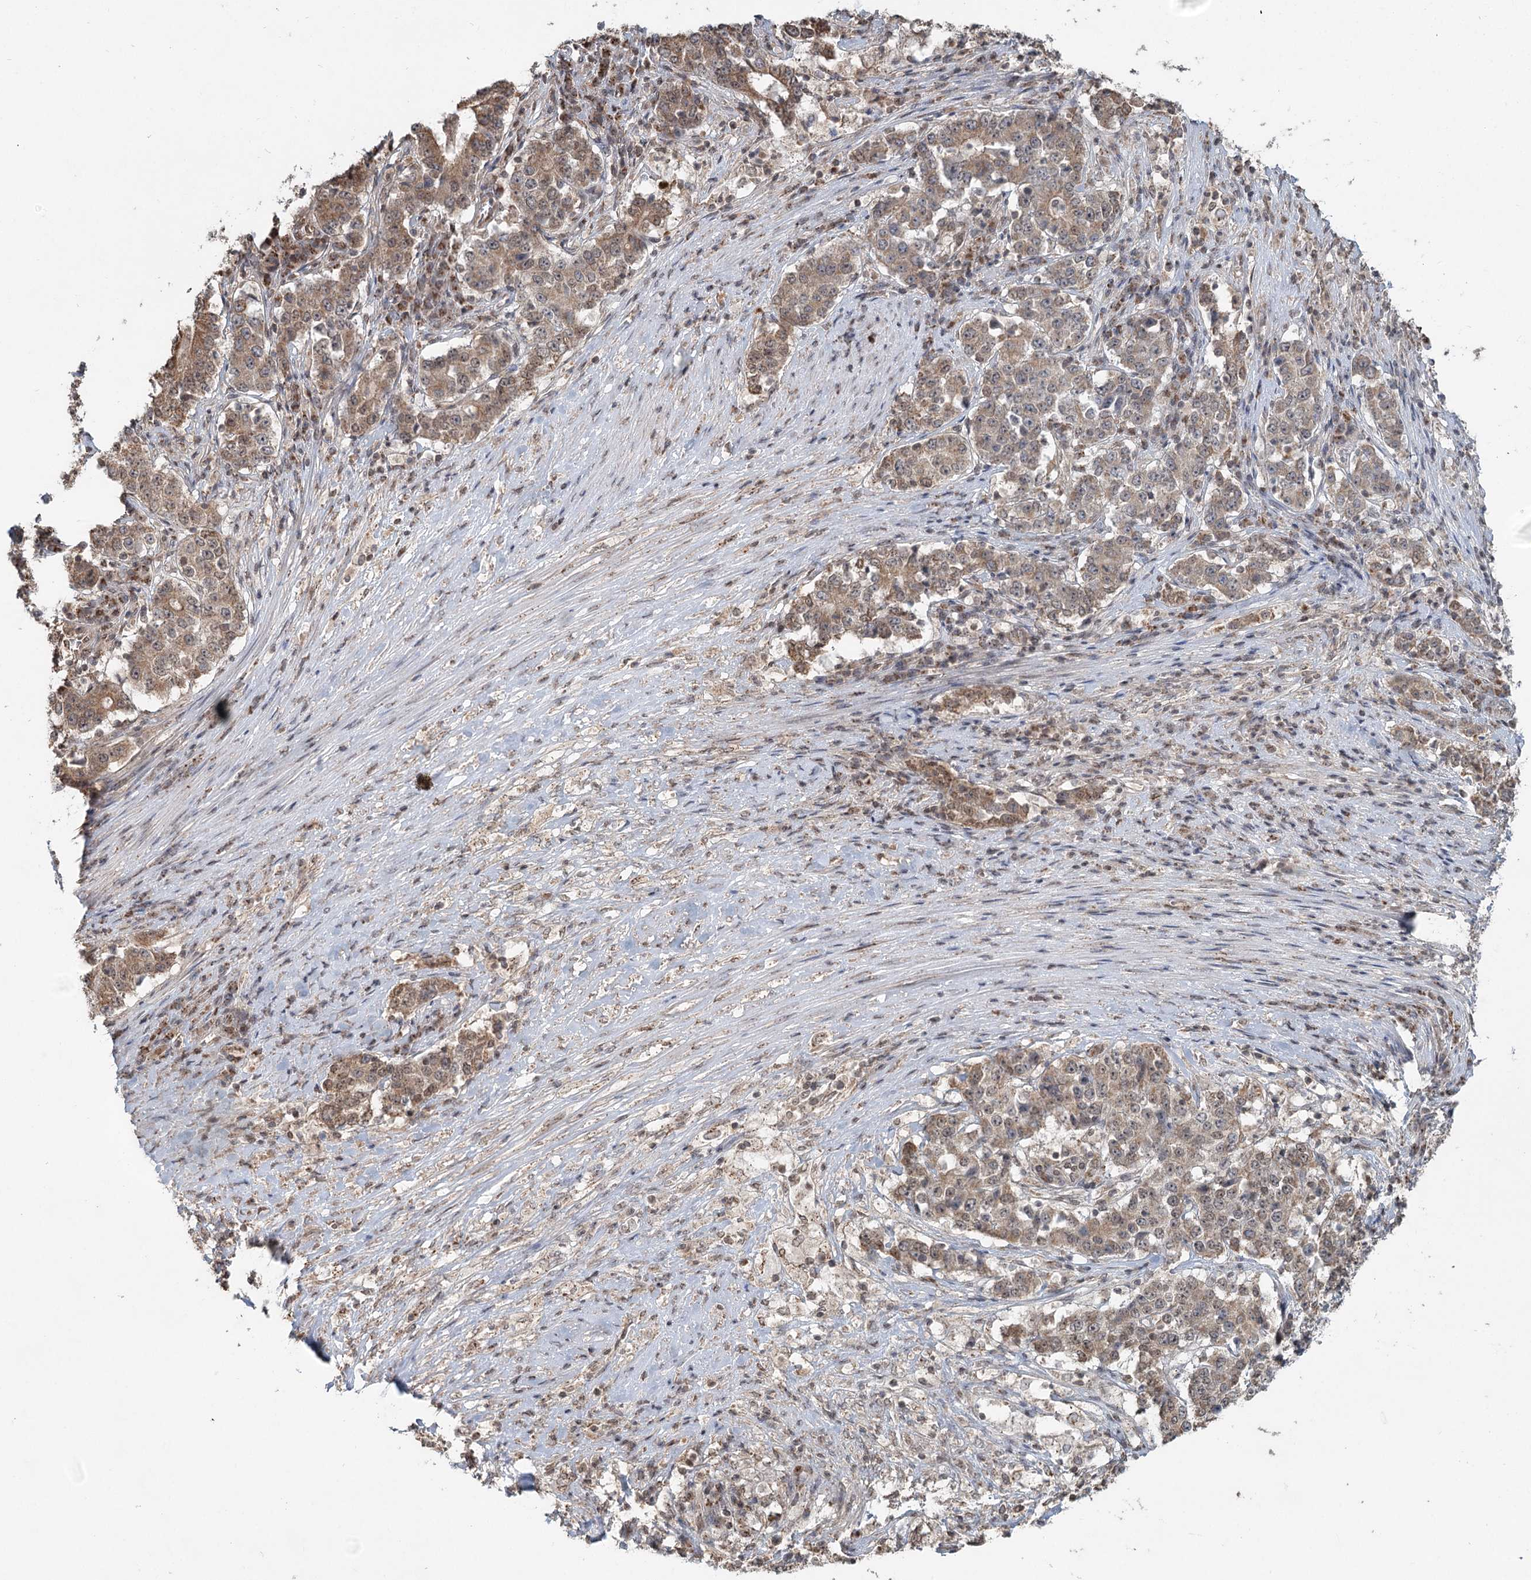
{"staining": {"intensity": "moderate", "quantity": ">75%", "location": "cytoplasmic/membranous"}, "tissue": "stomach cancer", "cell_type": "Tumor cells", "image_type": "cancer", "snomed": [{"axis": "morphology", "description": "Adenocarcinoma, NOS"}, {"axis": "topography", "description": "Stomach"}], "caption": "This is a micrograph of immunohistochemistry (IHC) staining of stomach cancer, which shows moderate staining in the cytoplasmic/membranous of tumor cells.", "gene": "GPALPP1", "patient": {"sex": "male", "age": 59}}